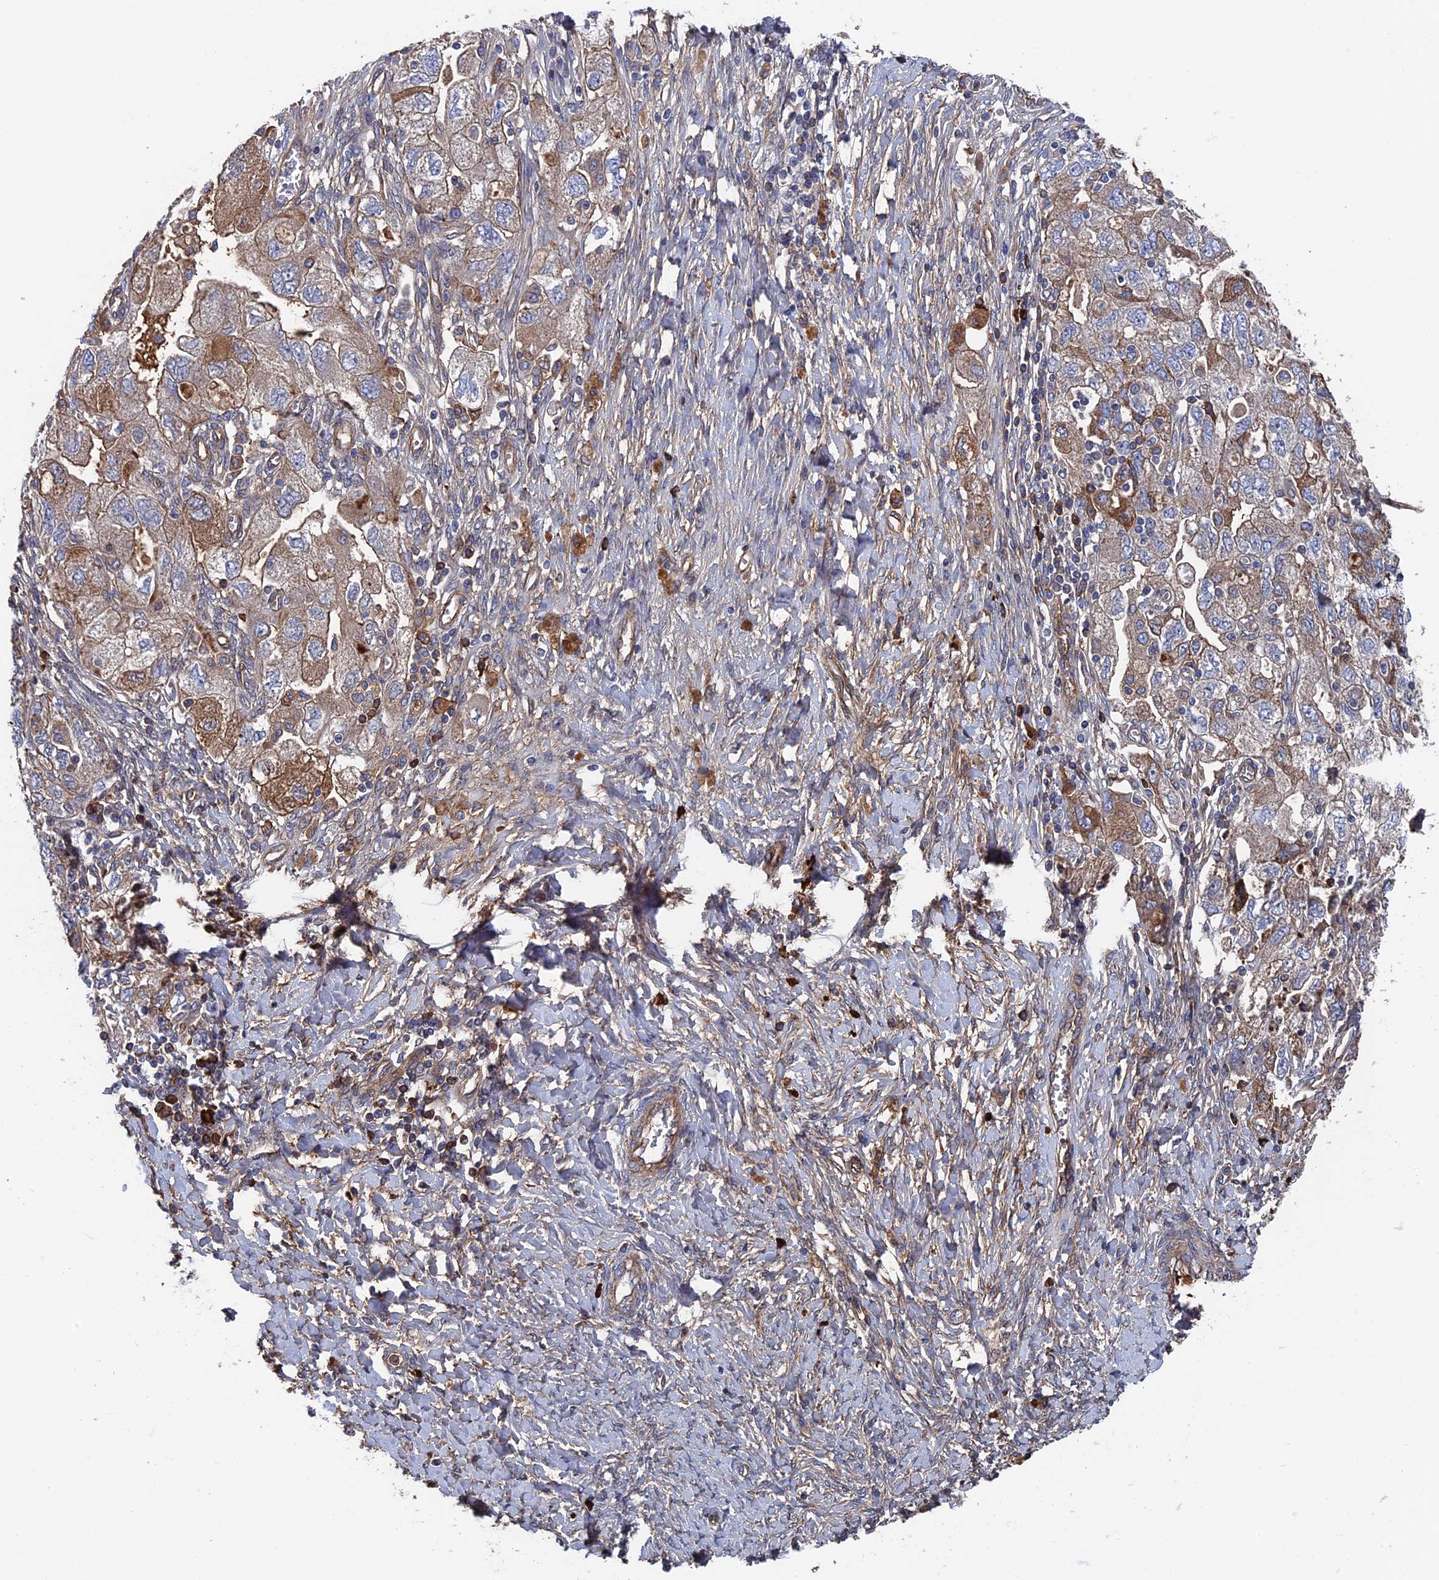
{"staining": {"intensity": "weak", "quantity": "25%-75%", "location": "cytoplasmic/membranous"}, "tissue": "ovarian cancer", "cell_type": "Tumor cells", "image_type": "cancer", "snomed": [{"axis": "morphology", "description": "Carcinoma, NOS"}, {"axis": "morphology", "description": "Cystadenocarcinoma, serous, NOS"}, {"axis": "topography", "description": "Ovary"}], "caption": "Brown immunohistochemical staining in carcinoma (ovarian) demonstrates weak cytoplasmic/membranous staining in about 25%-75% of tumor cells.", "gene": "RPUSD1", "patient": {"sex": "female", "age": 69}}